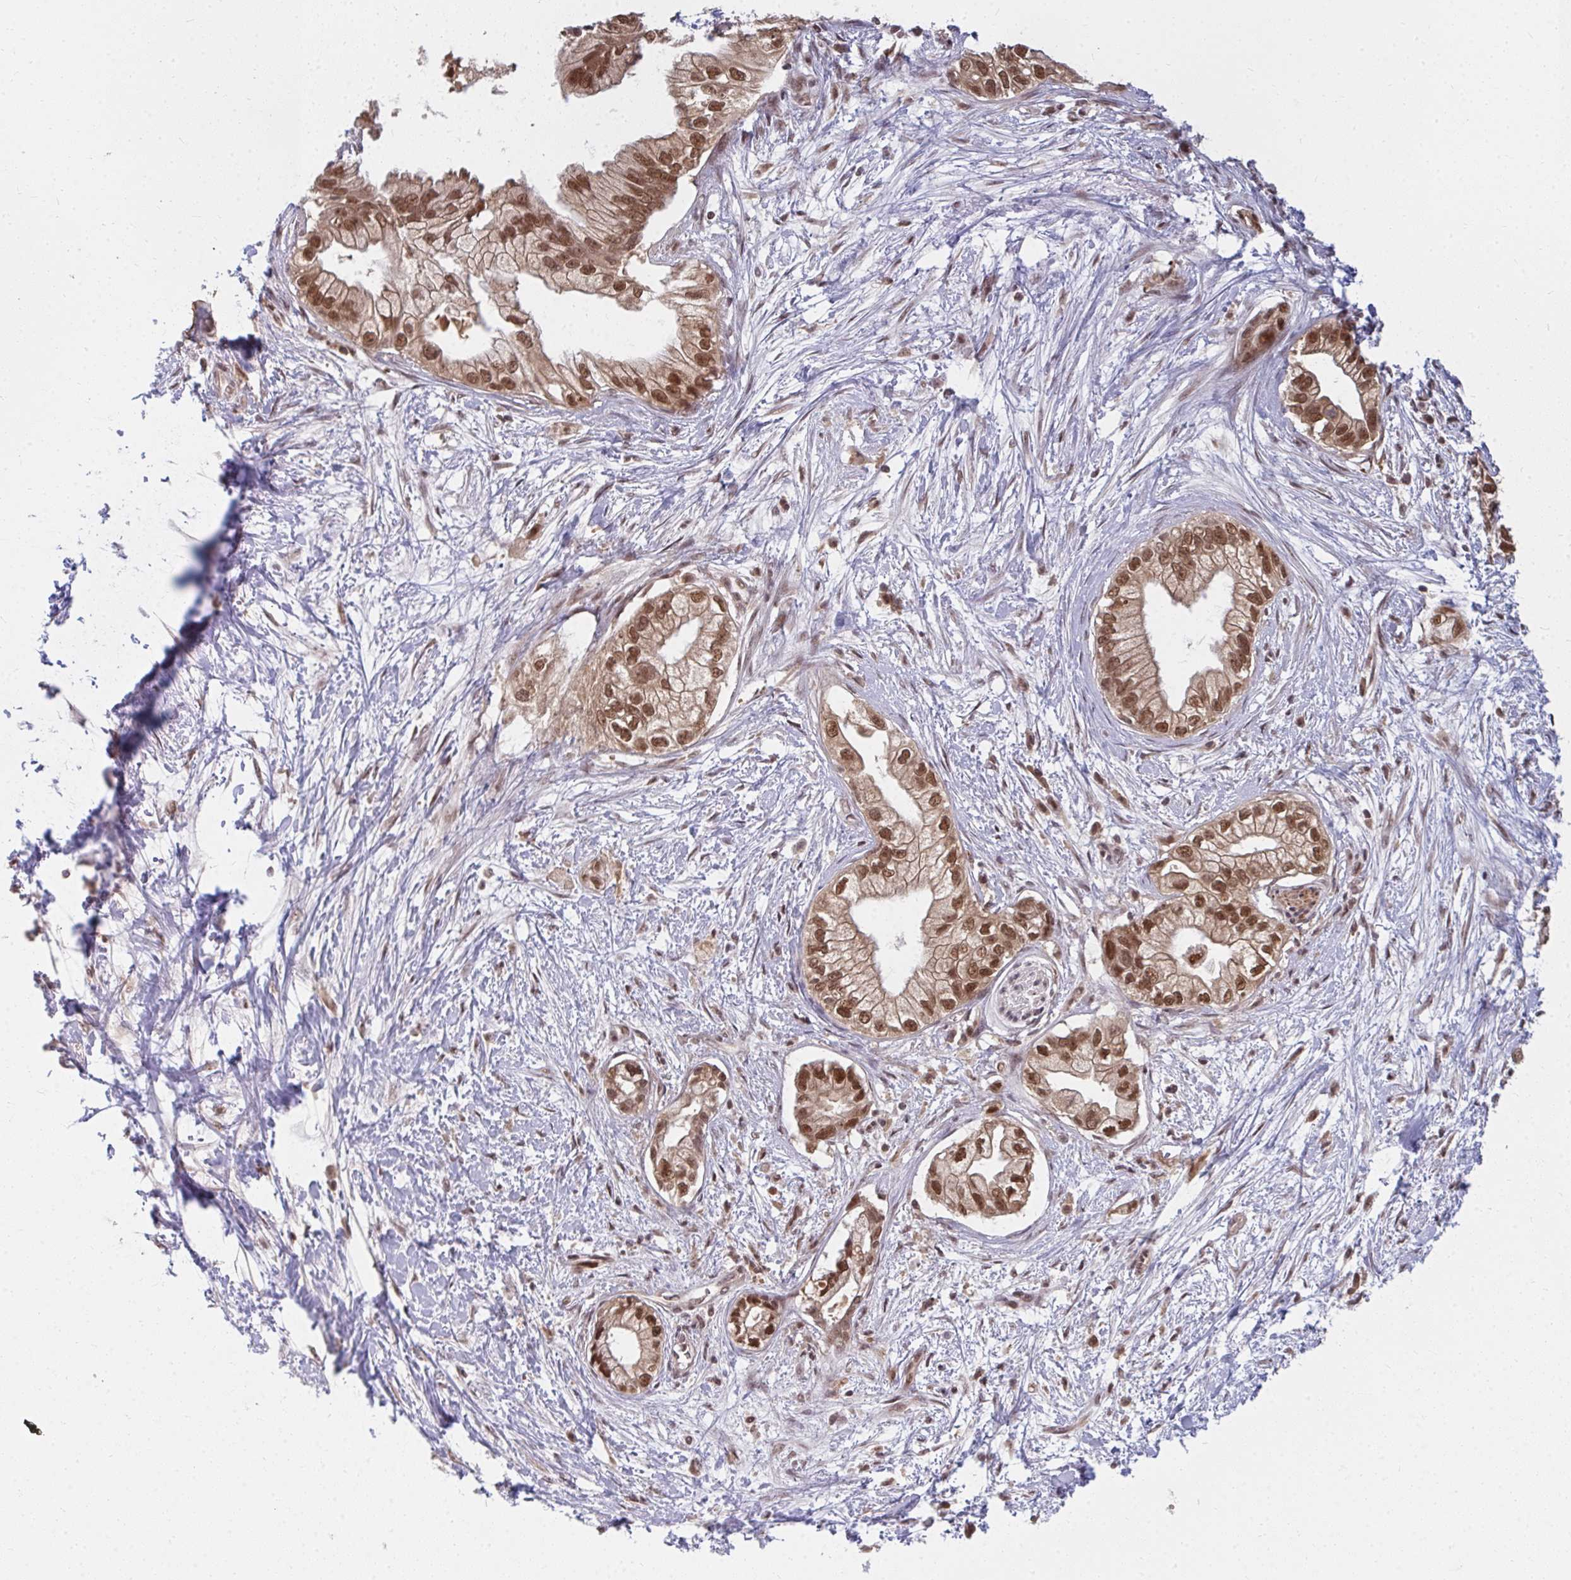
{"staining": {"intensity": "moderate", "quantity": ">75%", "location": "cytoplasmic/membranous,nuclear"}, "tissue": "pancreatic cancer", "cell_type": "Tumor cells", "image_type": "cancer", "snomed": [{"axis": "morphology", "description": "Adenocarcinoma, NOS"}, {"axis": "topography", "description": "Pancreas"}], "caption": "This photomicrograph exhibits IHC staining of pancreatic cancer (adenocarcinoma), with medium moderate cytoplasmic/membranous and nuclear staining in approximately >75% of tumor cells.", "gene": "GTF3C6", "patient": {"sex": "male", "age": 70}}